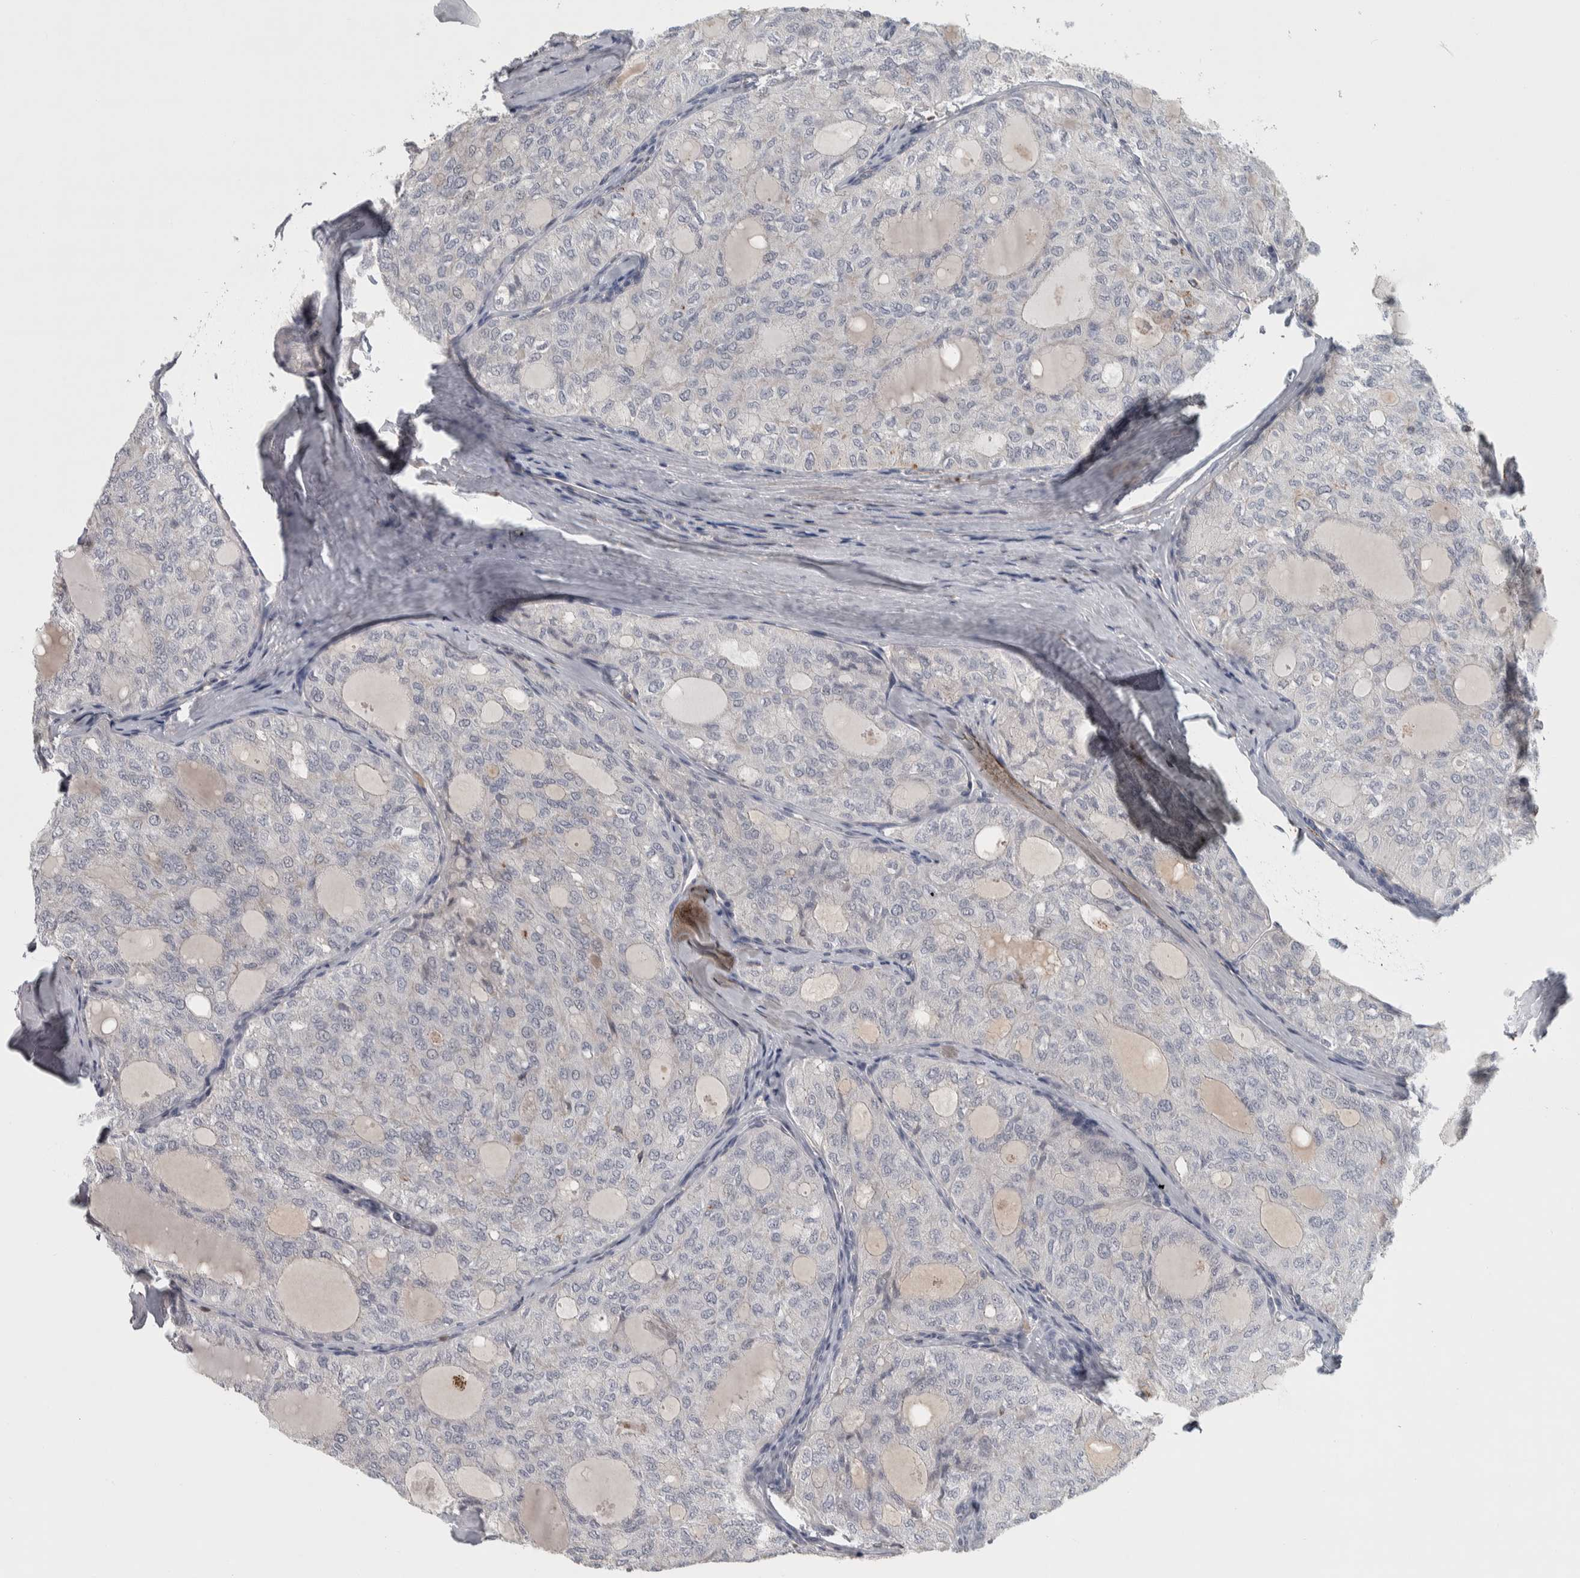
{"staining": {"intensity": "negative", "quantity": "none", "location": "none"}, "tissue": "thyroid cancer", "cell_type": "Tumor cells", "image_type": "cancer", "snomed": [{"axis": "morphology", "description": "Follicular adenoma carcinoma, NOS"}, {"axis": "topography", "description": "Thyroid gland"}], "caption": "Histopathology image shows no significant protein expression in tumor cells of thyroid follicular adenoma carcinoma.", "gene": "FAM78A", "patient": {"sex": "male", "age": 75}}